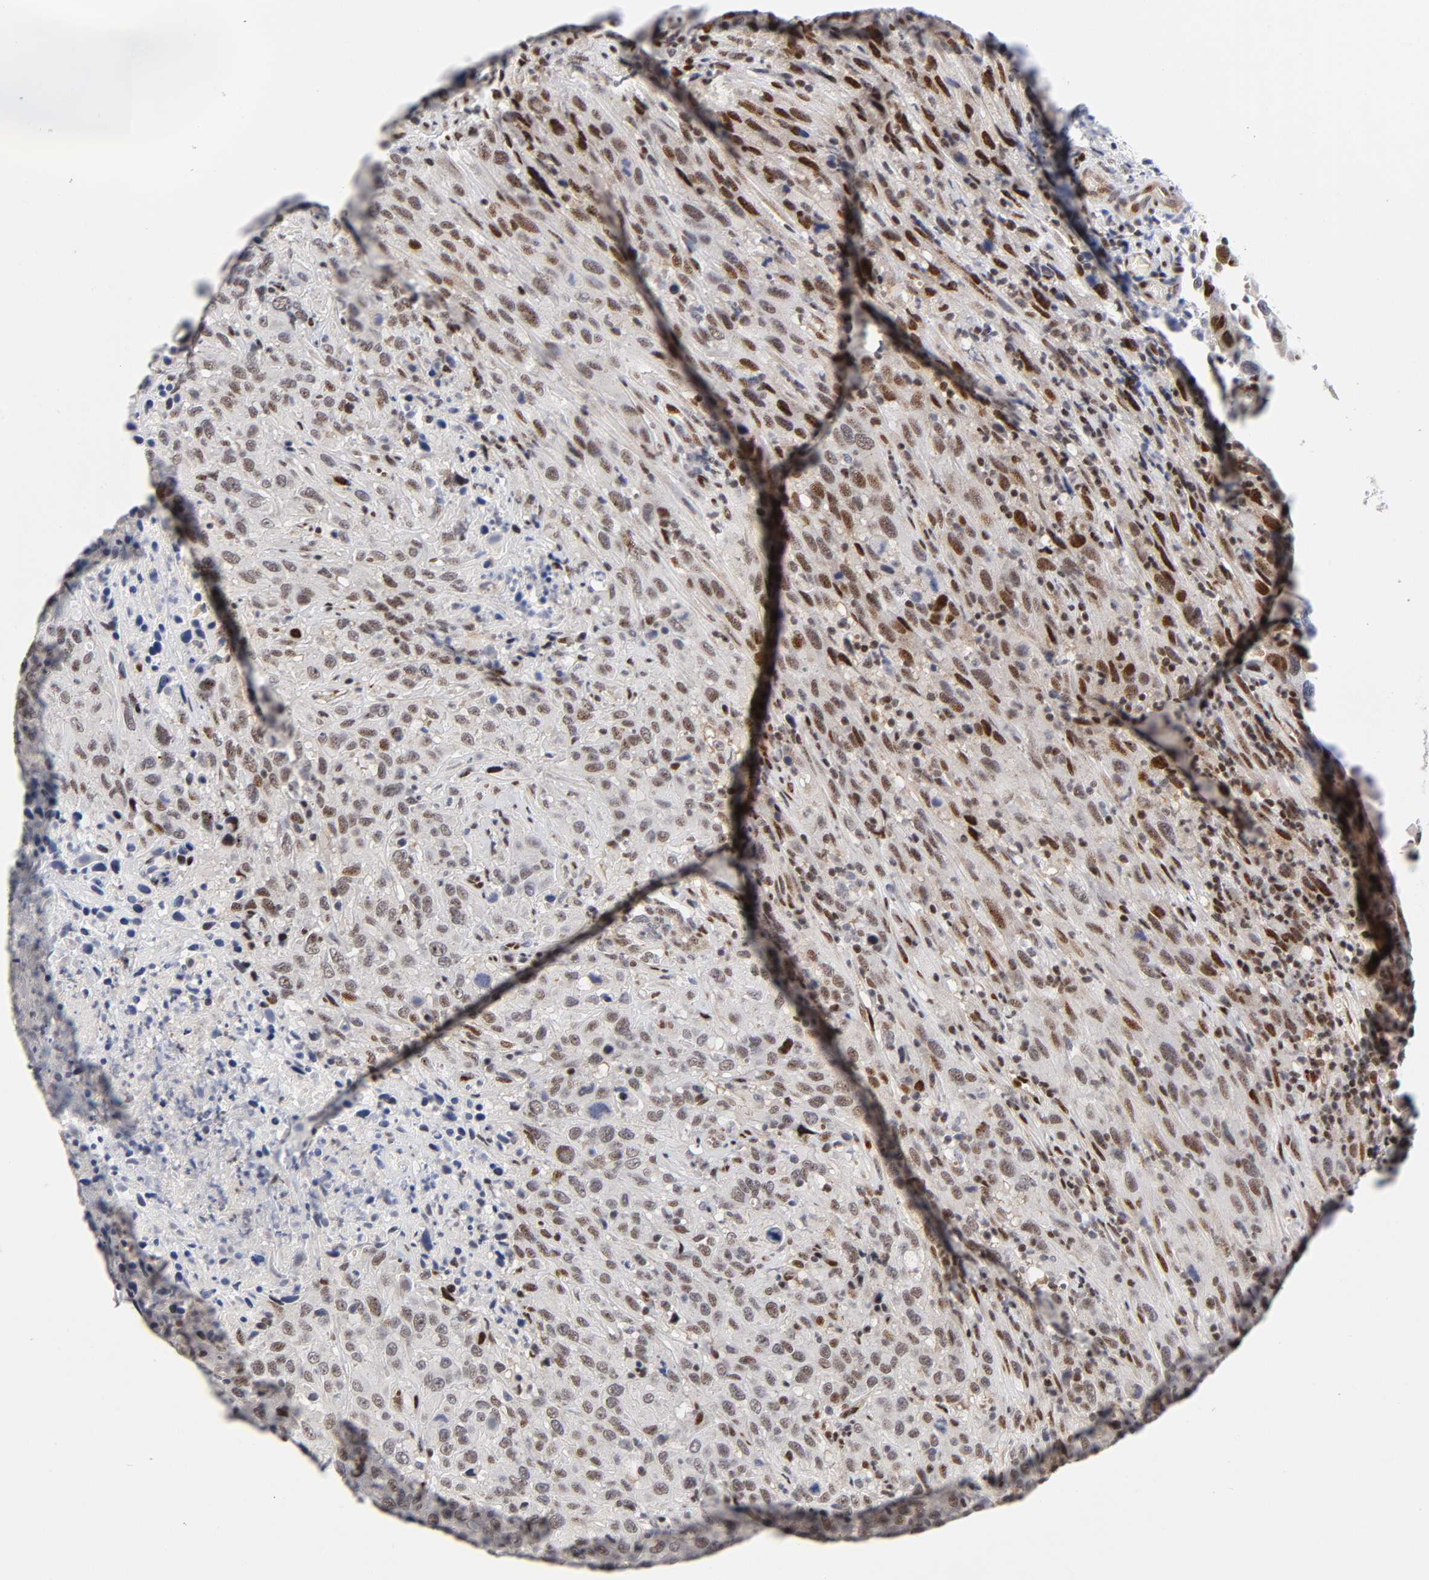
{"staining": {"intensity": "strong", "quantity": "25%-75%", "location": "cytoplasmic/membranous,nuclear"}, "tissue": "urothelial cancer", "cell_type": "Tumor cells", "image_type": "cancer", "snomed": [{"axis": "morphology", "description": "Urothelial carcinoma, High grade"}, {"axis": "topography", "description": "Urinary bladder"}], "caption": "Human urothelial carcinoma (high-grade) stained with a brown dye reveals strong cytoplasmic/membranous and nuclear positive staining in approximately 25%-75% of tumor cells.", "gene": "STK38", "patient": {"sex": "male", "age": 61}}